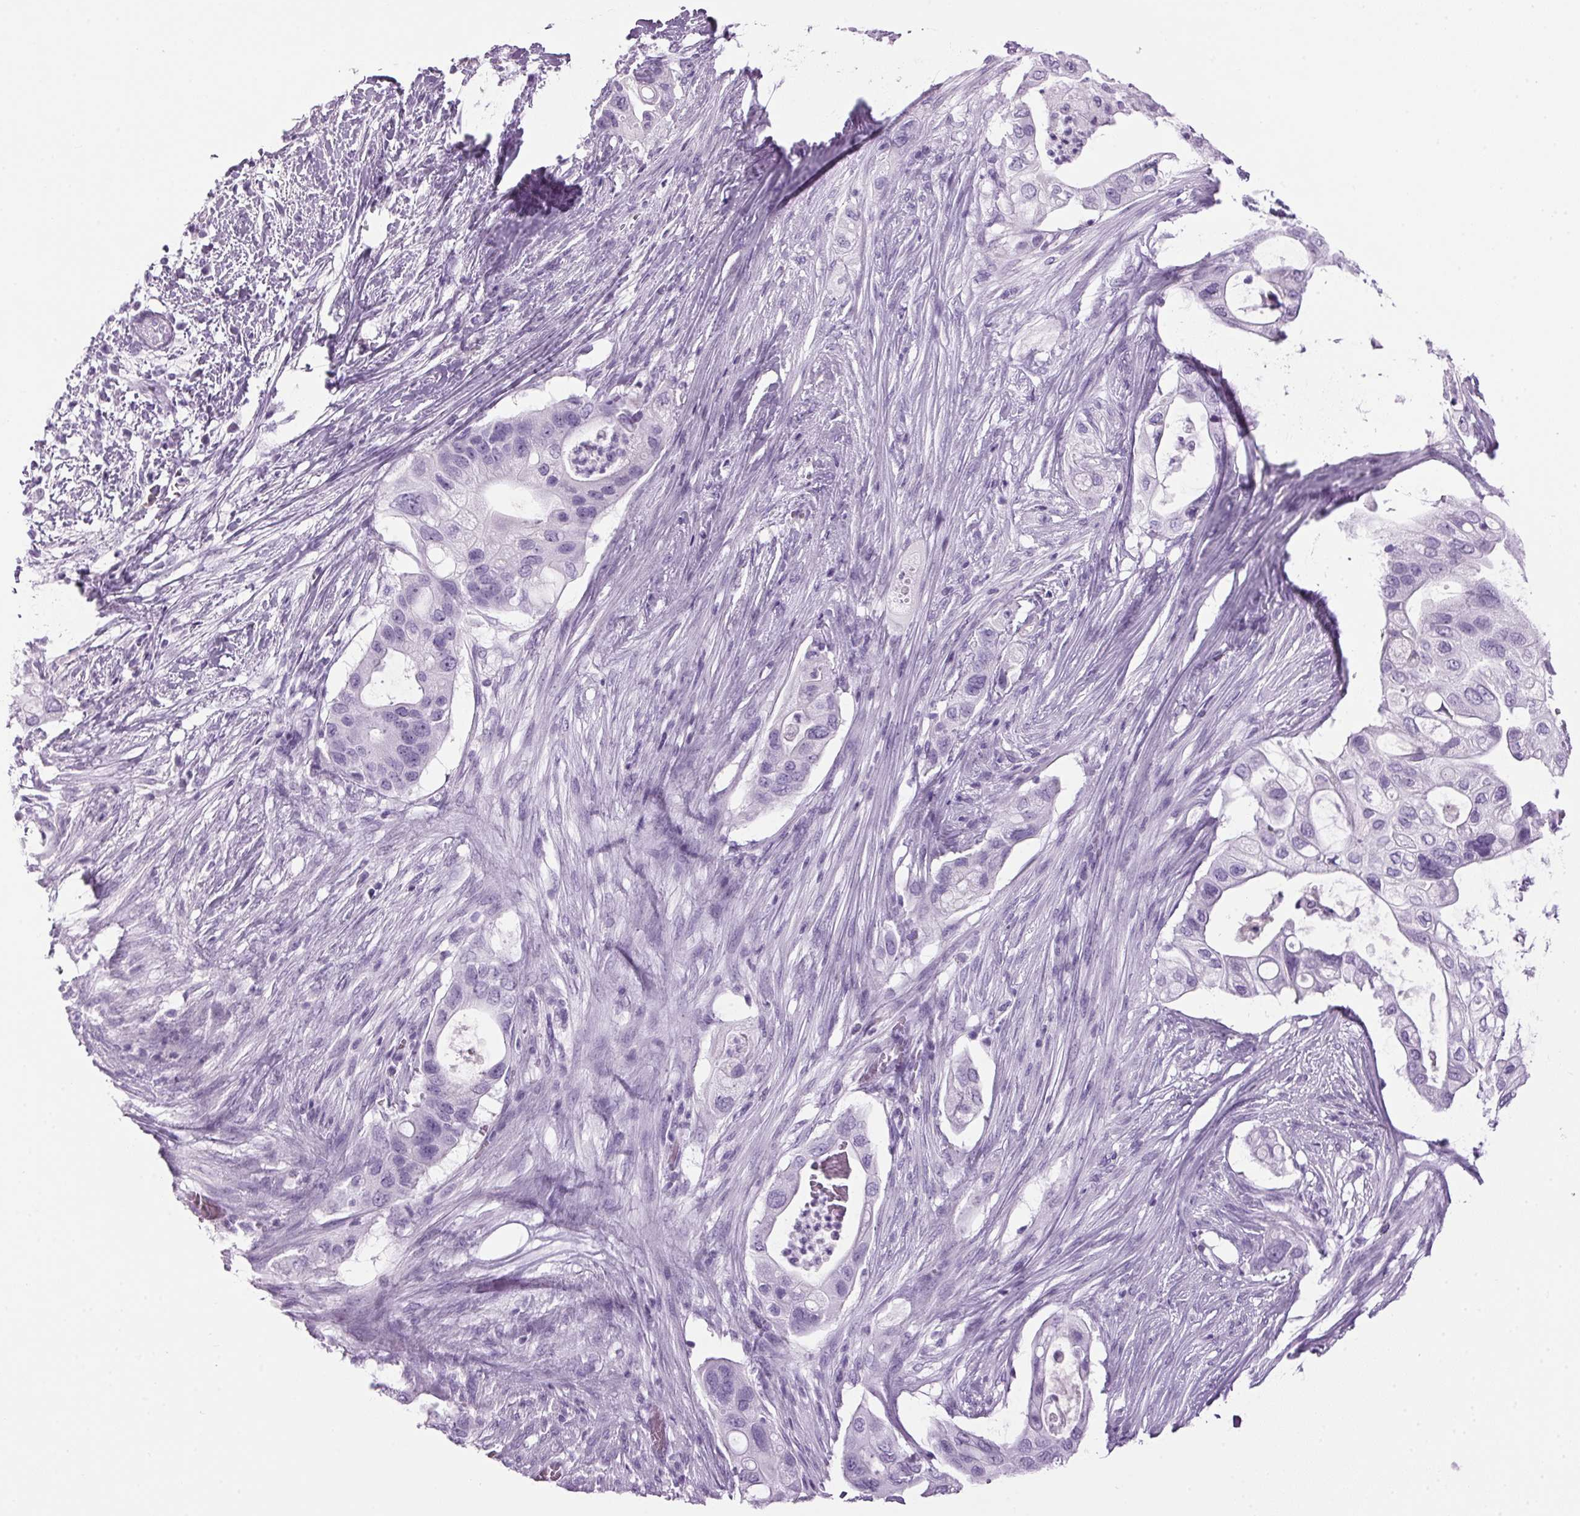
{"staining": {"intensity": "negative", "quantity": "none", "location": "none"}, "tissue": "pancreatic cancer", "cell_type": "Tumor cells", "image_type": "cancer", "snomed": [{"axis": "morphology", "description": "Adenocarcinoma, NOS"}, {"axis": "topography", "description": "Pancreas"}], "caption": "This is an IHC image of adenocarcinoma (pancreatic). There is no positivity in tumor cells.", "gene": "PPP1R1A", "patient": {"sex": "female", "age": 72}}